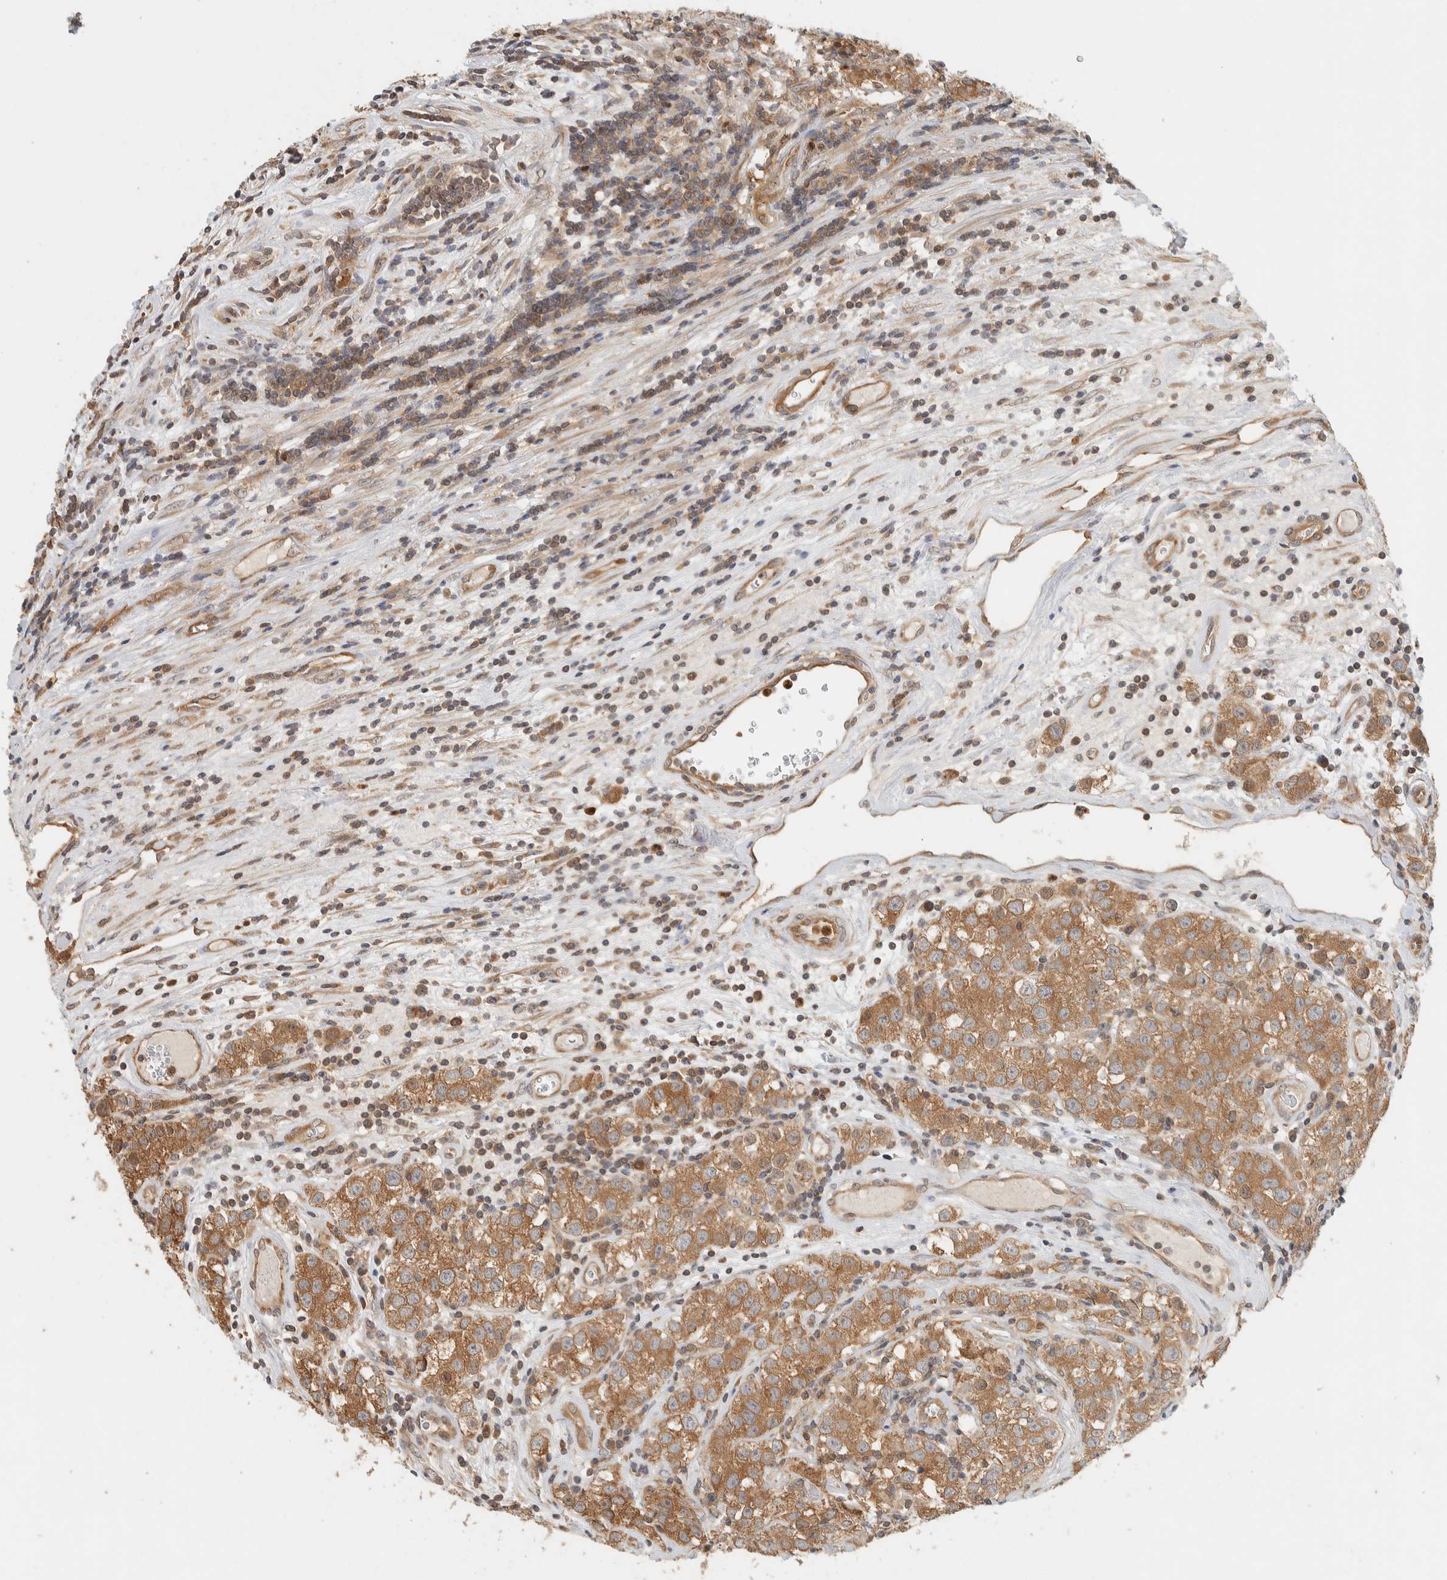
{"staining": {"intensity": "moderate", "quantity": ">75%", "location": "cytoplasmic/membranous"}, "tissue": "testis cancer", "cell_type": "Tumor cells", "image_type": "cancer", "snomed": [{"axis": "morphology", "description": "Seminoma, NOS"}, {"axis": "morphology", "description": "Carcinoma, Embryonal, NOS"}, {"axis": "topography", "description": "Testis"}], "caption": "Human testis cancer stained for a protein (brown) demonstrates moderate cytoplasmic/membranous positive staining in about >75% of tumor cells.", "gene": "ADSS2", "patient": {"sex": "male", "age": 43}}